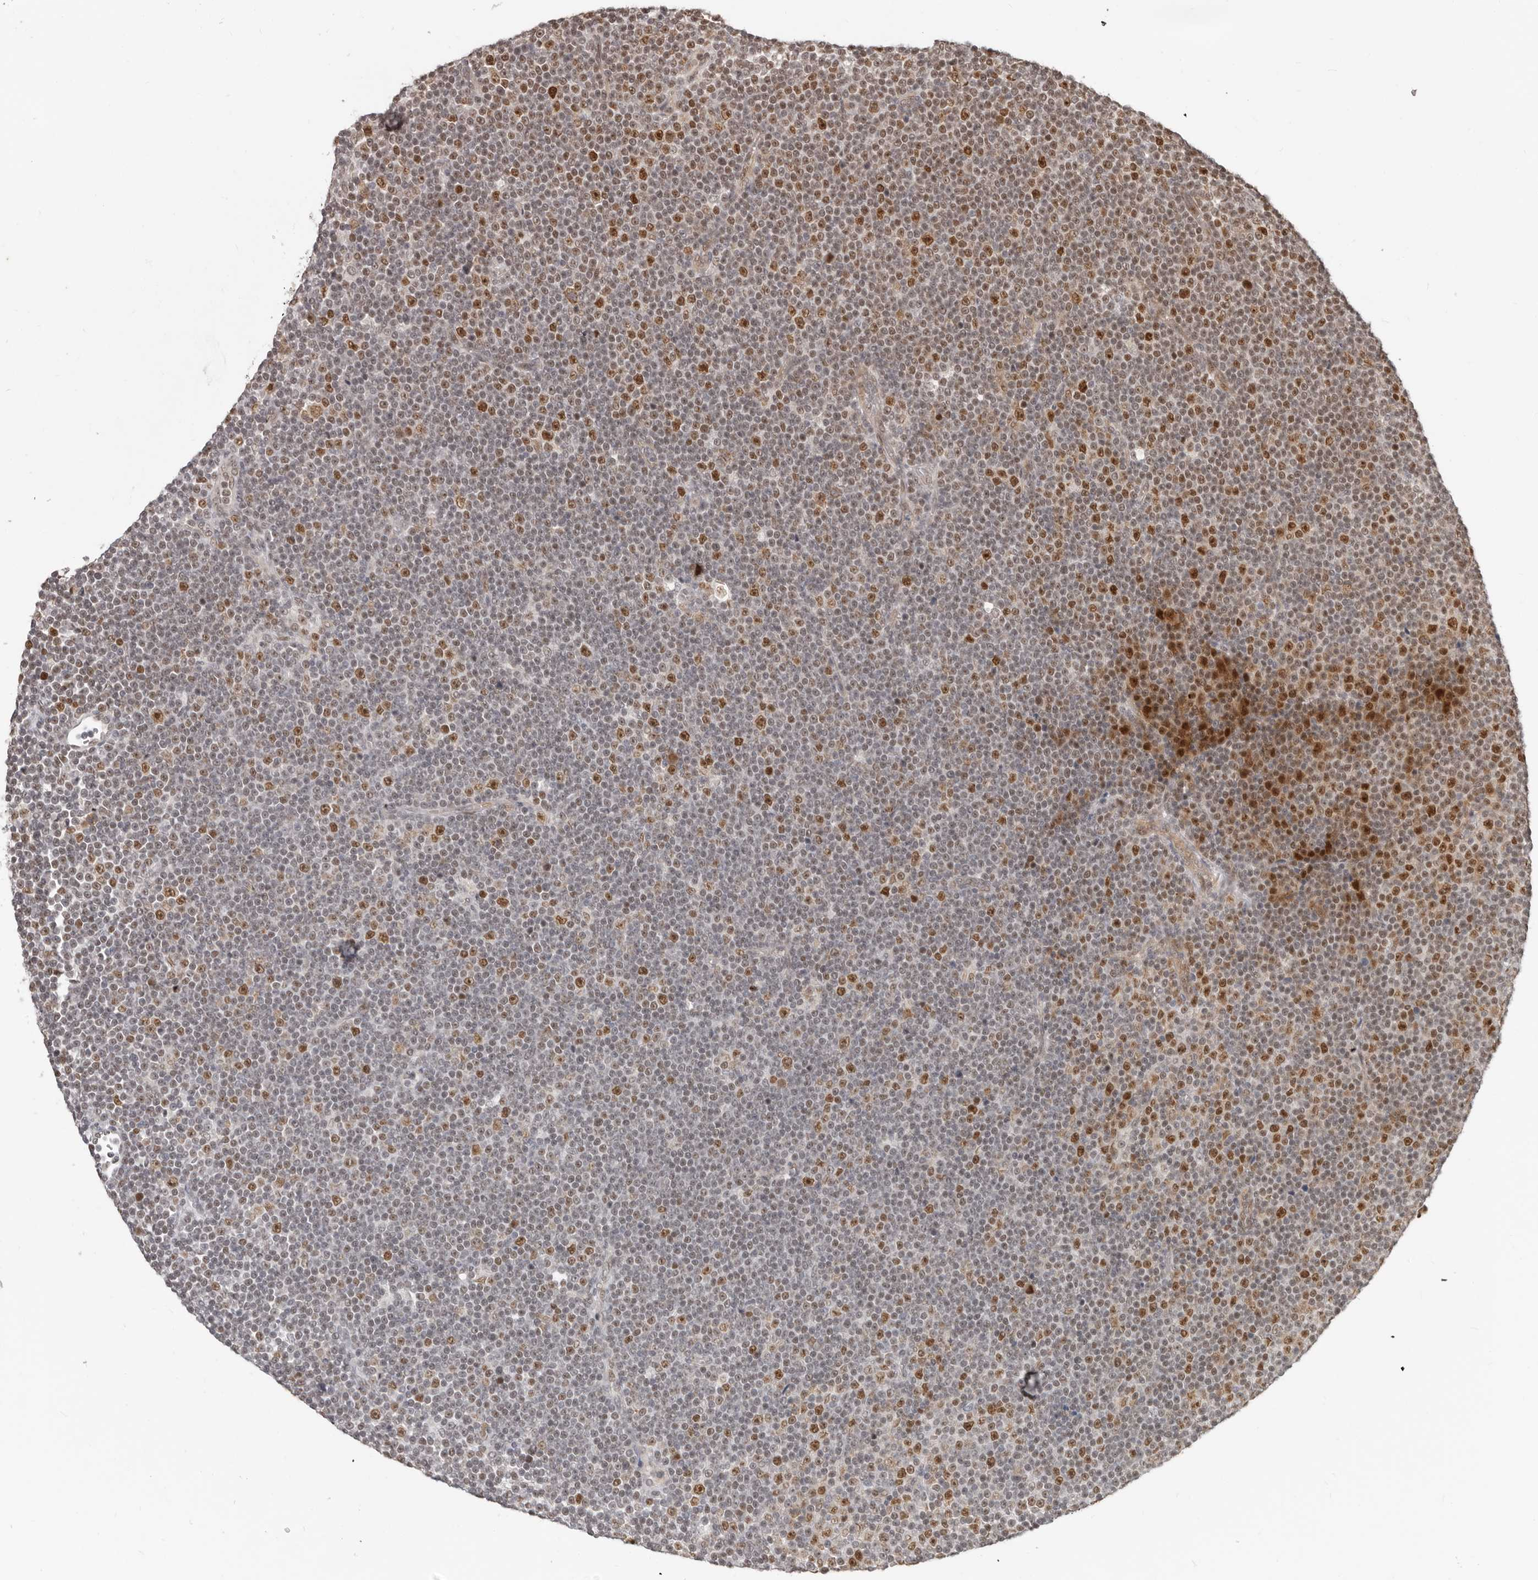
{"staining": {"intensity": "moderate", "quantity": "25%-75%", "location": "nuclear"}, "tissue": "lymphoma", "cell_type": "Tumor cells", "image_type": "cancer", "snomed": [{"axis": "morphology", "description": "Malignant lymphoma, non-Hodgkin's type, Low grade"}, {"axis": "topography", "description": "Lymph node"}], "caption": "Malignant lymphoma, non-Hodgkin's type (low-grade) stained for a protein (brown) demonstrates moderate nuclear positive expression in approximately 25%-75% of tumor cells.", "gene": "RFC2", "patient": {"sex": "female", "age": 67}}